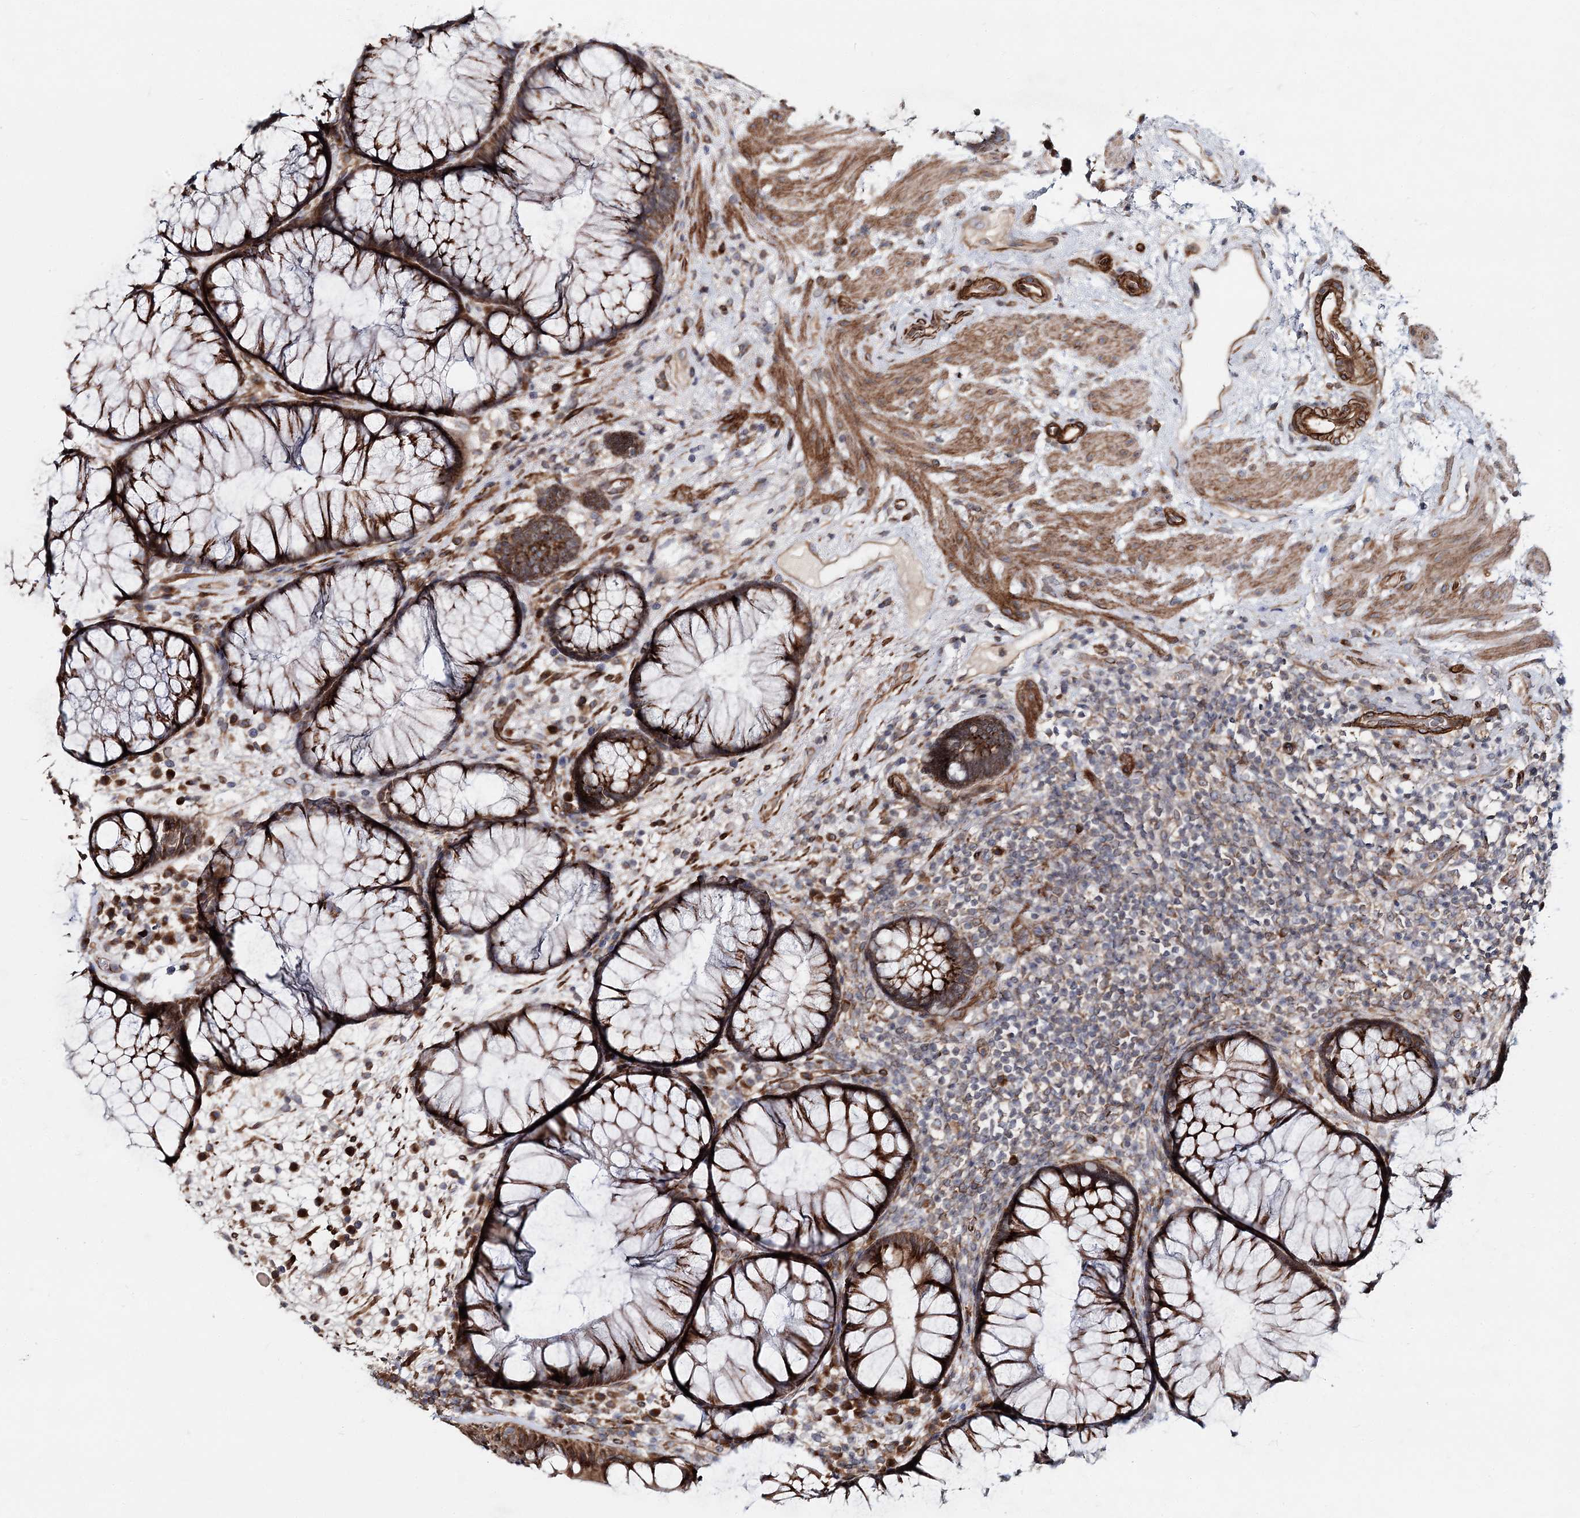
{"staining": {"intensity": "strong", "quantity": ">75%", "location": "cytoplasmic/membranous"}, "tissue": "rectum", "cell_type": "Glandular cells", "image_type": "normal", "snomed": [{"axis": "morphology", "description": "Normal tissue, NOS"}, {"axis": "topography", "description": "Rectum"}], "caption": "Rectum stained with a brown dye displays strong cytoplasmic/membranous positive staining in about >75% of glandular cells.", "gene": "NBAS", "patient": {"sex": "male", "age": 51}}